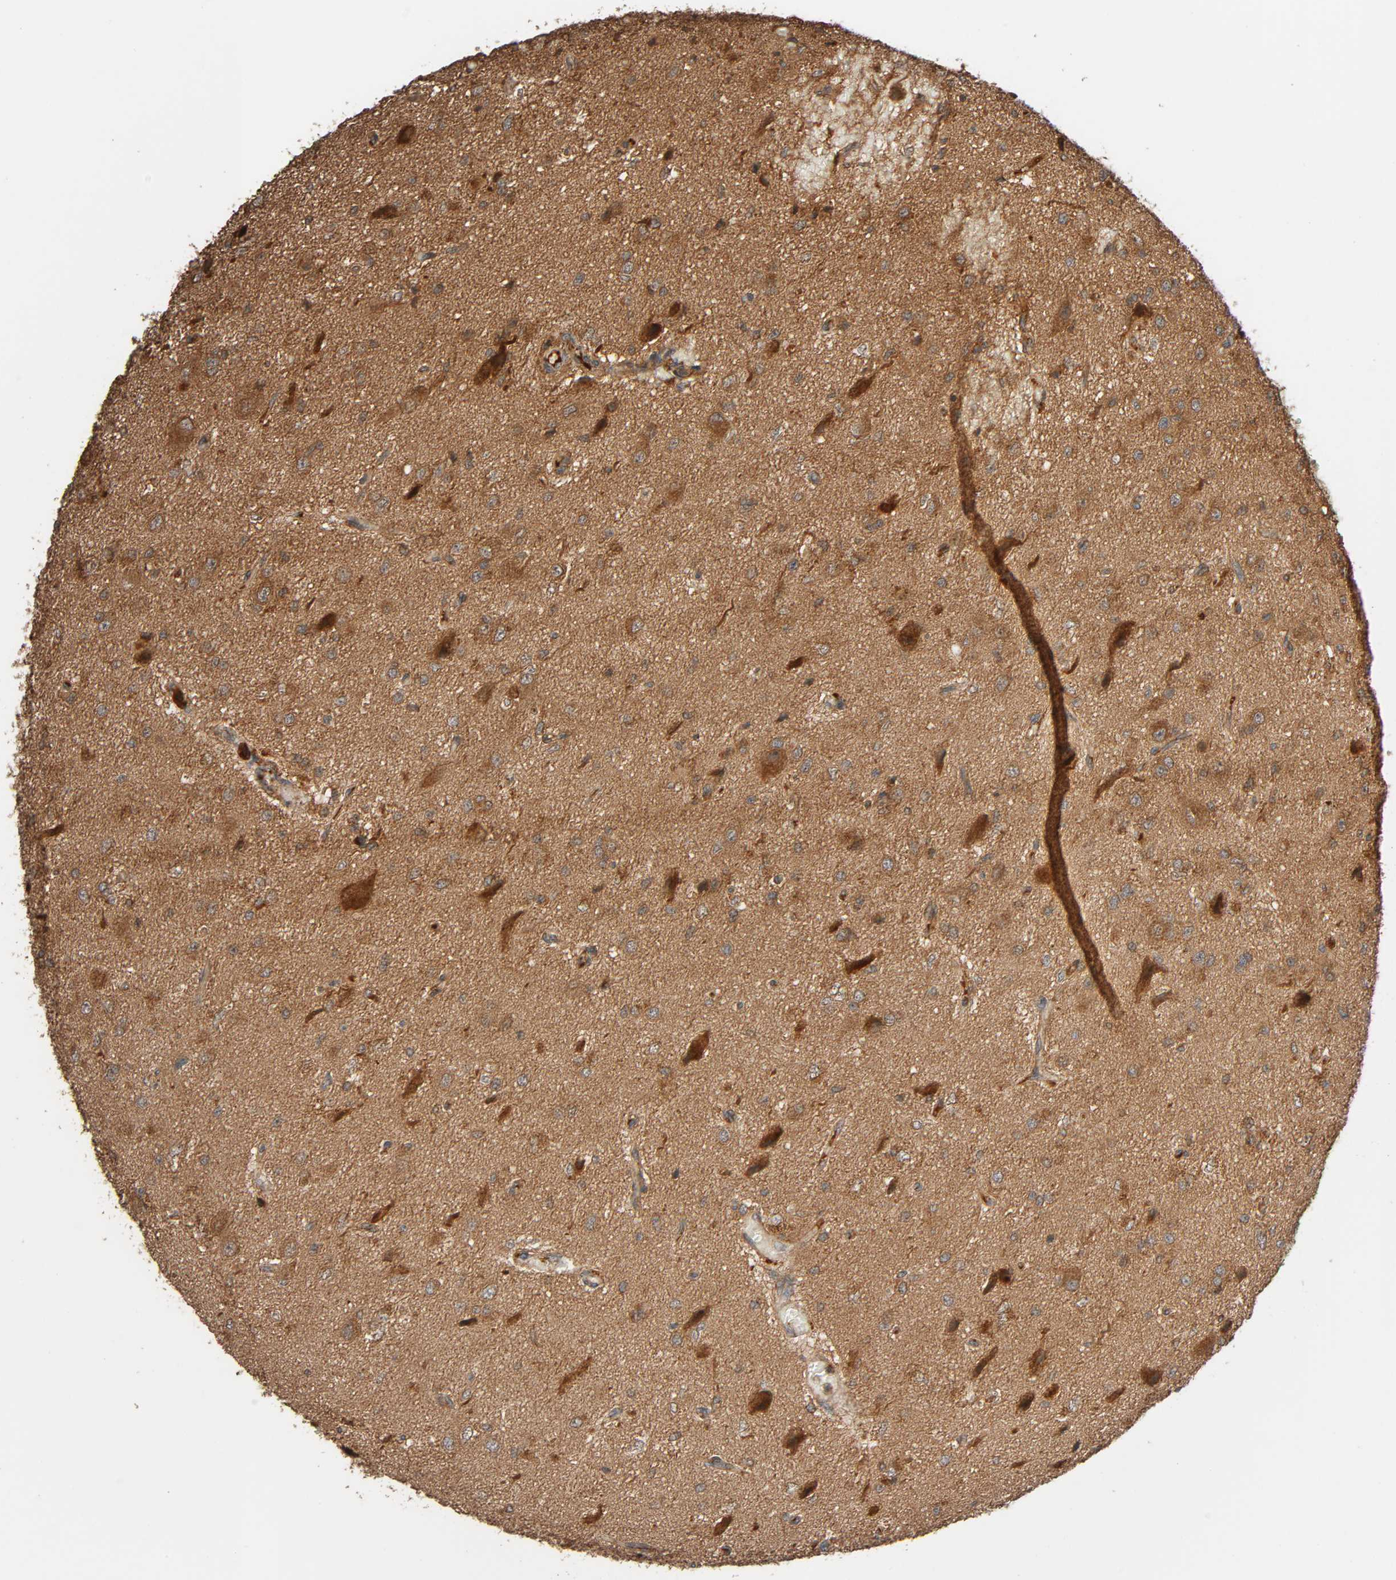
{"staining": {"intensity": "strong", "quantity": ">75%", "location": "cytoplasmic/membranous"}, "tissue": "glioma", "cell_type": "Tumor cells", "image_type": "cancer", "snomed": [{"axis": "morphology", "description": "Glioma, malignant, High grade"}, {"axis": "topography", "description": "pancreas cauda"}], "caption": "Tumor cells demonstrate strong cytoplasmic/membranous expression in approximately >75% of cells in malignant glioma (high-grade).", "gene": "MAP3K8", "patient": {"sex": "male", "age": 60}}